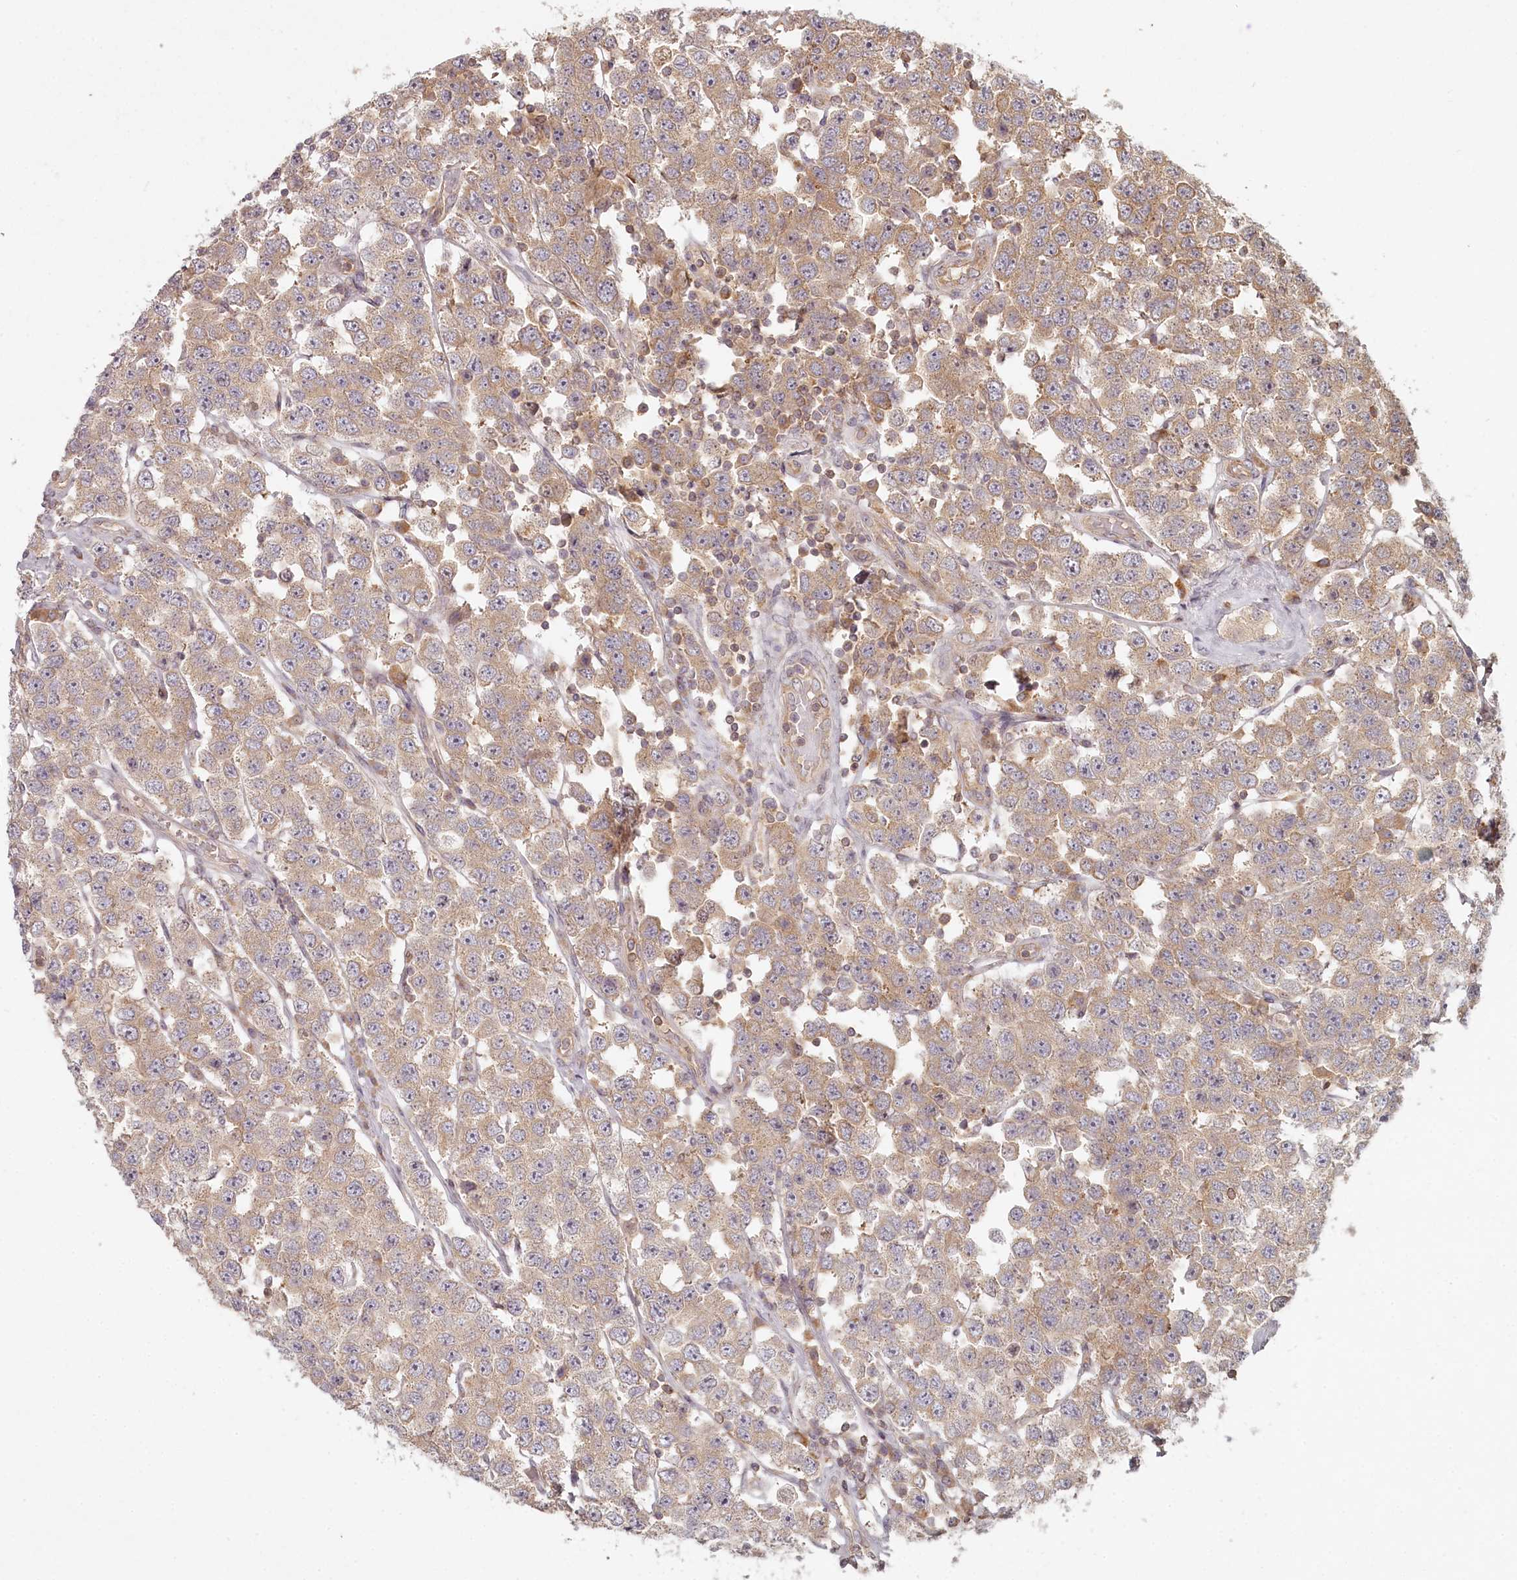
{"staining": {"intensity": "weak", "quantity": ">75%", "location": "cytoplasmic/membranous"}, "tissue": "testis cancer", "cell_type": "Tumor cells", "image_type": "cancer", "snomed": [{"axis": "morphology", "description": "Seminoma, NOS"}, {"axis": "topography", "description": "Testis"}], "caption": "Brown immunohistochemical staining in seminoma (testis) displays weak cytoplasmic/membranous positivity in about >75% of tumor cells. Nuclei are stained in blue.", "gene": "TMIE", "patient": {"sex": "male", "age": 28}}